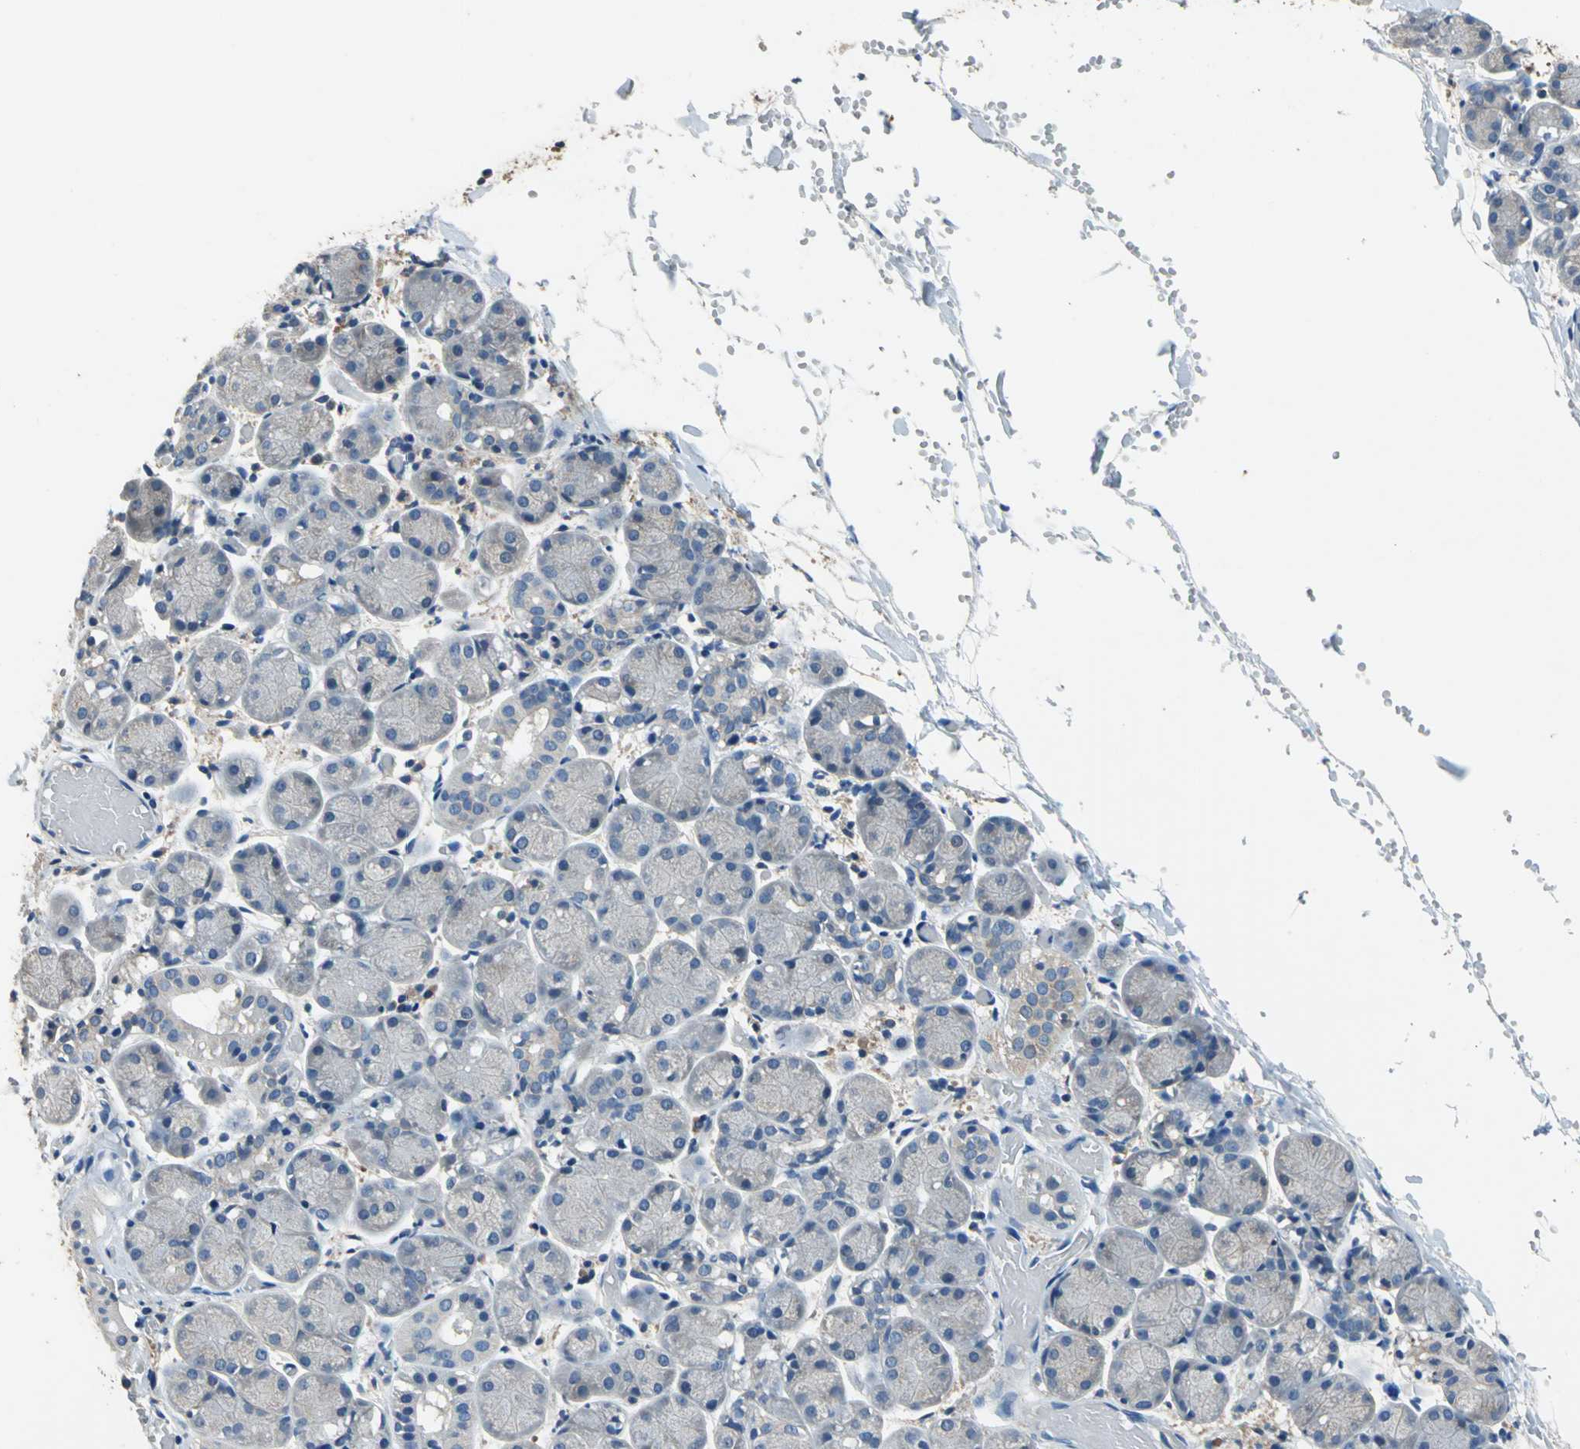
{"staining": {"intensity": "negative", "quantity": "none", "location": "none"}, "tissue": "salivary gland", "cell_type": "Glandular cells", "image_type": "normal", "snomed": [{"axis": "morphology", "description": "Normal tissue, NOS"}, {"axis": "topography", "description": "Salivary gland"}], "caption": "Immunohistochemical staining of unremarkable salivary gland reveals no significant expression in glandular cells. The staining was performed using DAB to visualize the protein expression in brown, while the nuclei were stained in blue with hematoxylin (Magnification: 20x).", "gene": "PRKCA", "patient": {"sex": "female", "age": 24}}